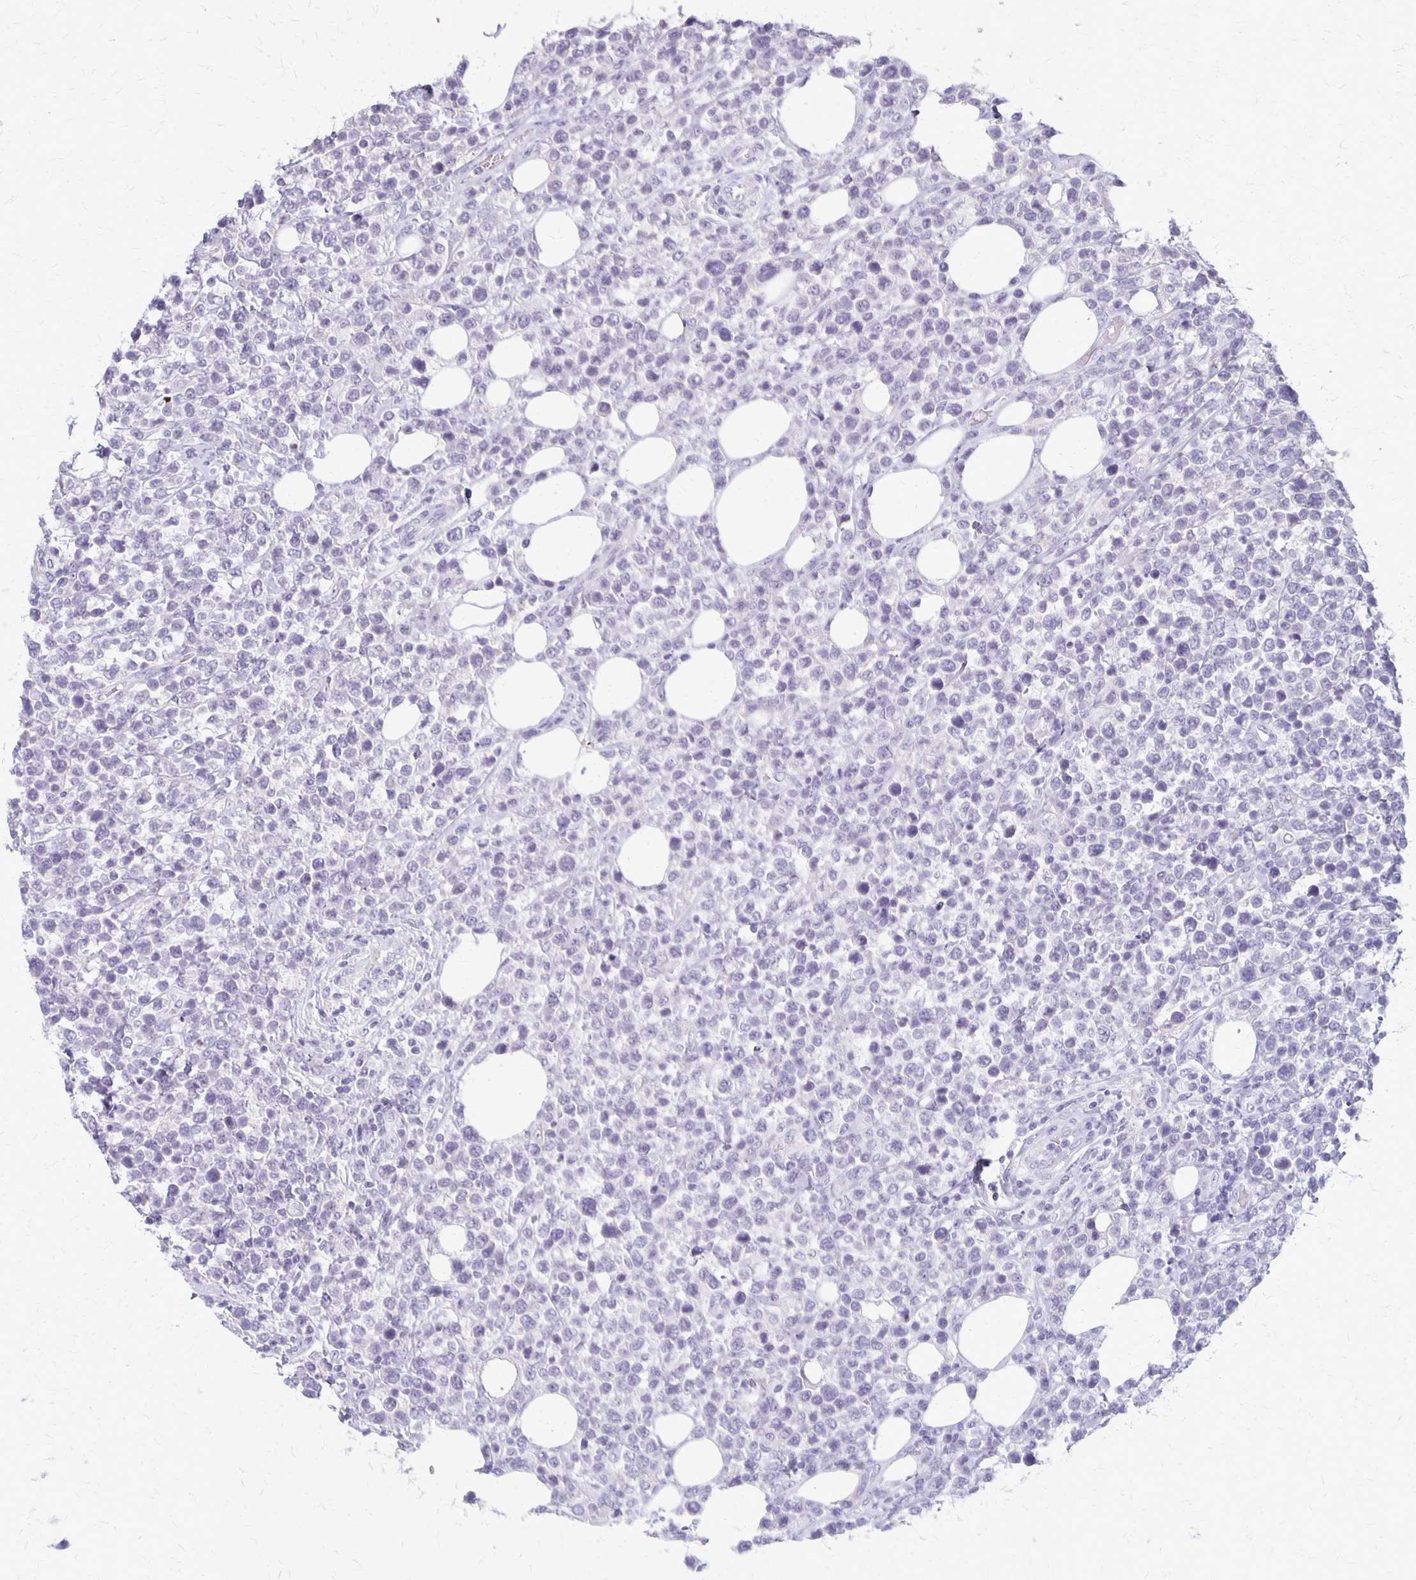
{"staining": {"intensity": "negative", "quantity": "none", "location": "none"}, "tissue": "lymphoma", "cell_type": "Tumor cells", "image_type": "cancer", "snomed": [{"axis": "morphology", "description": "Malignant lymphoma, non-Hodgkin's type, Low grade"}, {"axis": "topography", "description": "Lymph node"}], "caption": "Micrograph shows no protein staining in tumor cells of low-grade malignant lymphoma, non-Hodgkin's type tissue.", "gene": "SEPTIN5", "patient": {"sex": "male", "age": 60}}